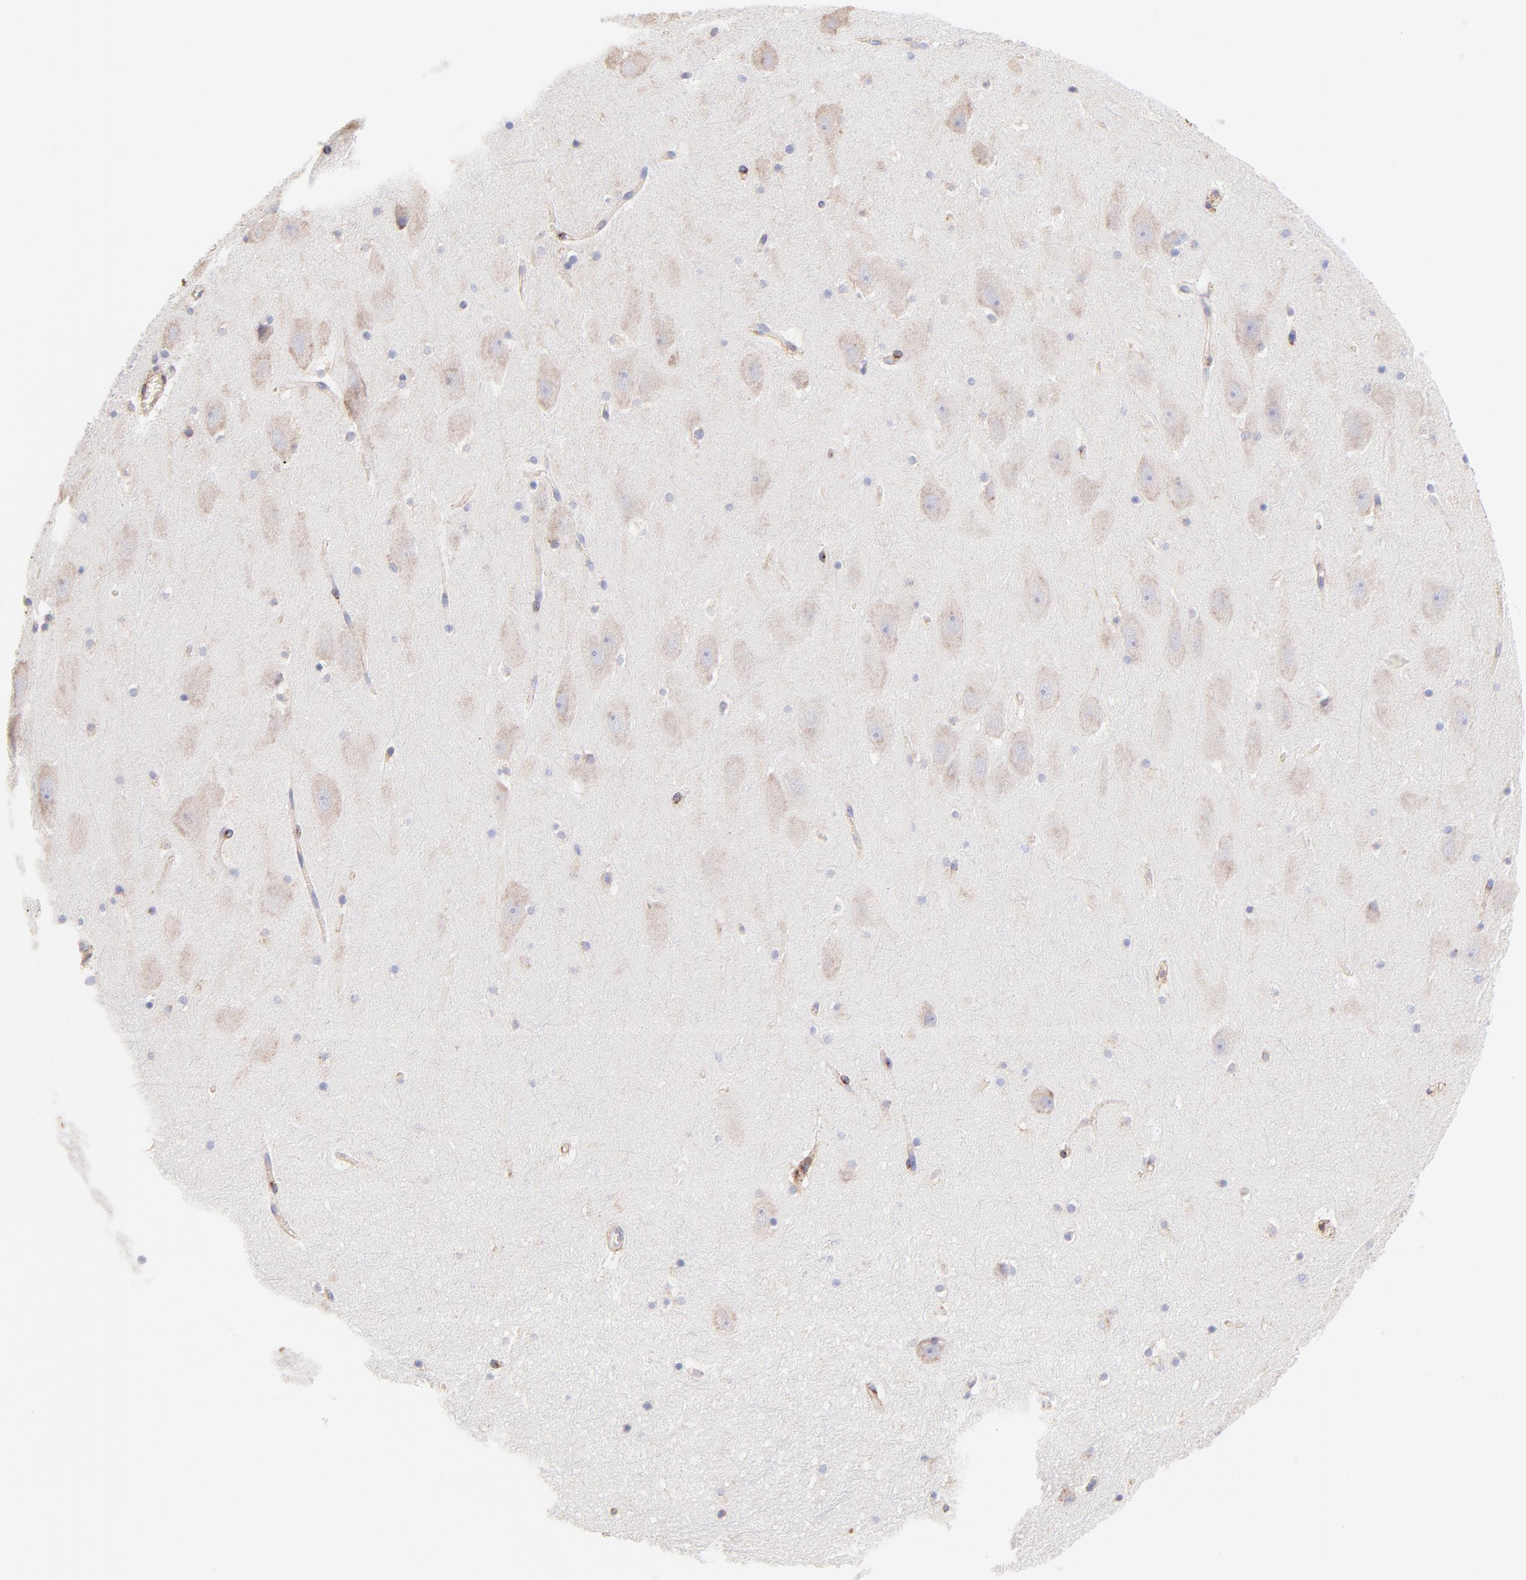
{"staining": {"intensity": "negative", "quantity": "none", "location": "none"}, "tissue": "hippocampus", "cell_type": "Glial cells", "image_type": "normal", "snomed": [{"axis": "morphology", "description": "Normal tissue, NOS"}, {"axis": "topography", "description": "Hippocampus"}], "caption": "Immunohistochemistry (IHC) photomicrograph of unremarkable hippocampus stained for a protein (brown), which displays no staining in glial cells.", "gene": "BGN", "patient": {"sex": "male", "age": 45}}